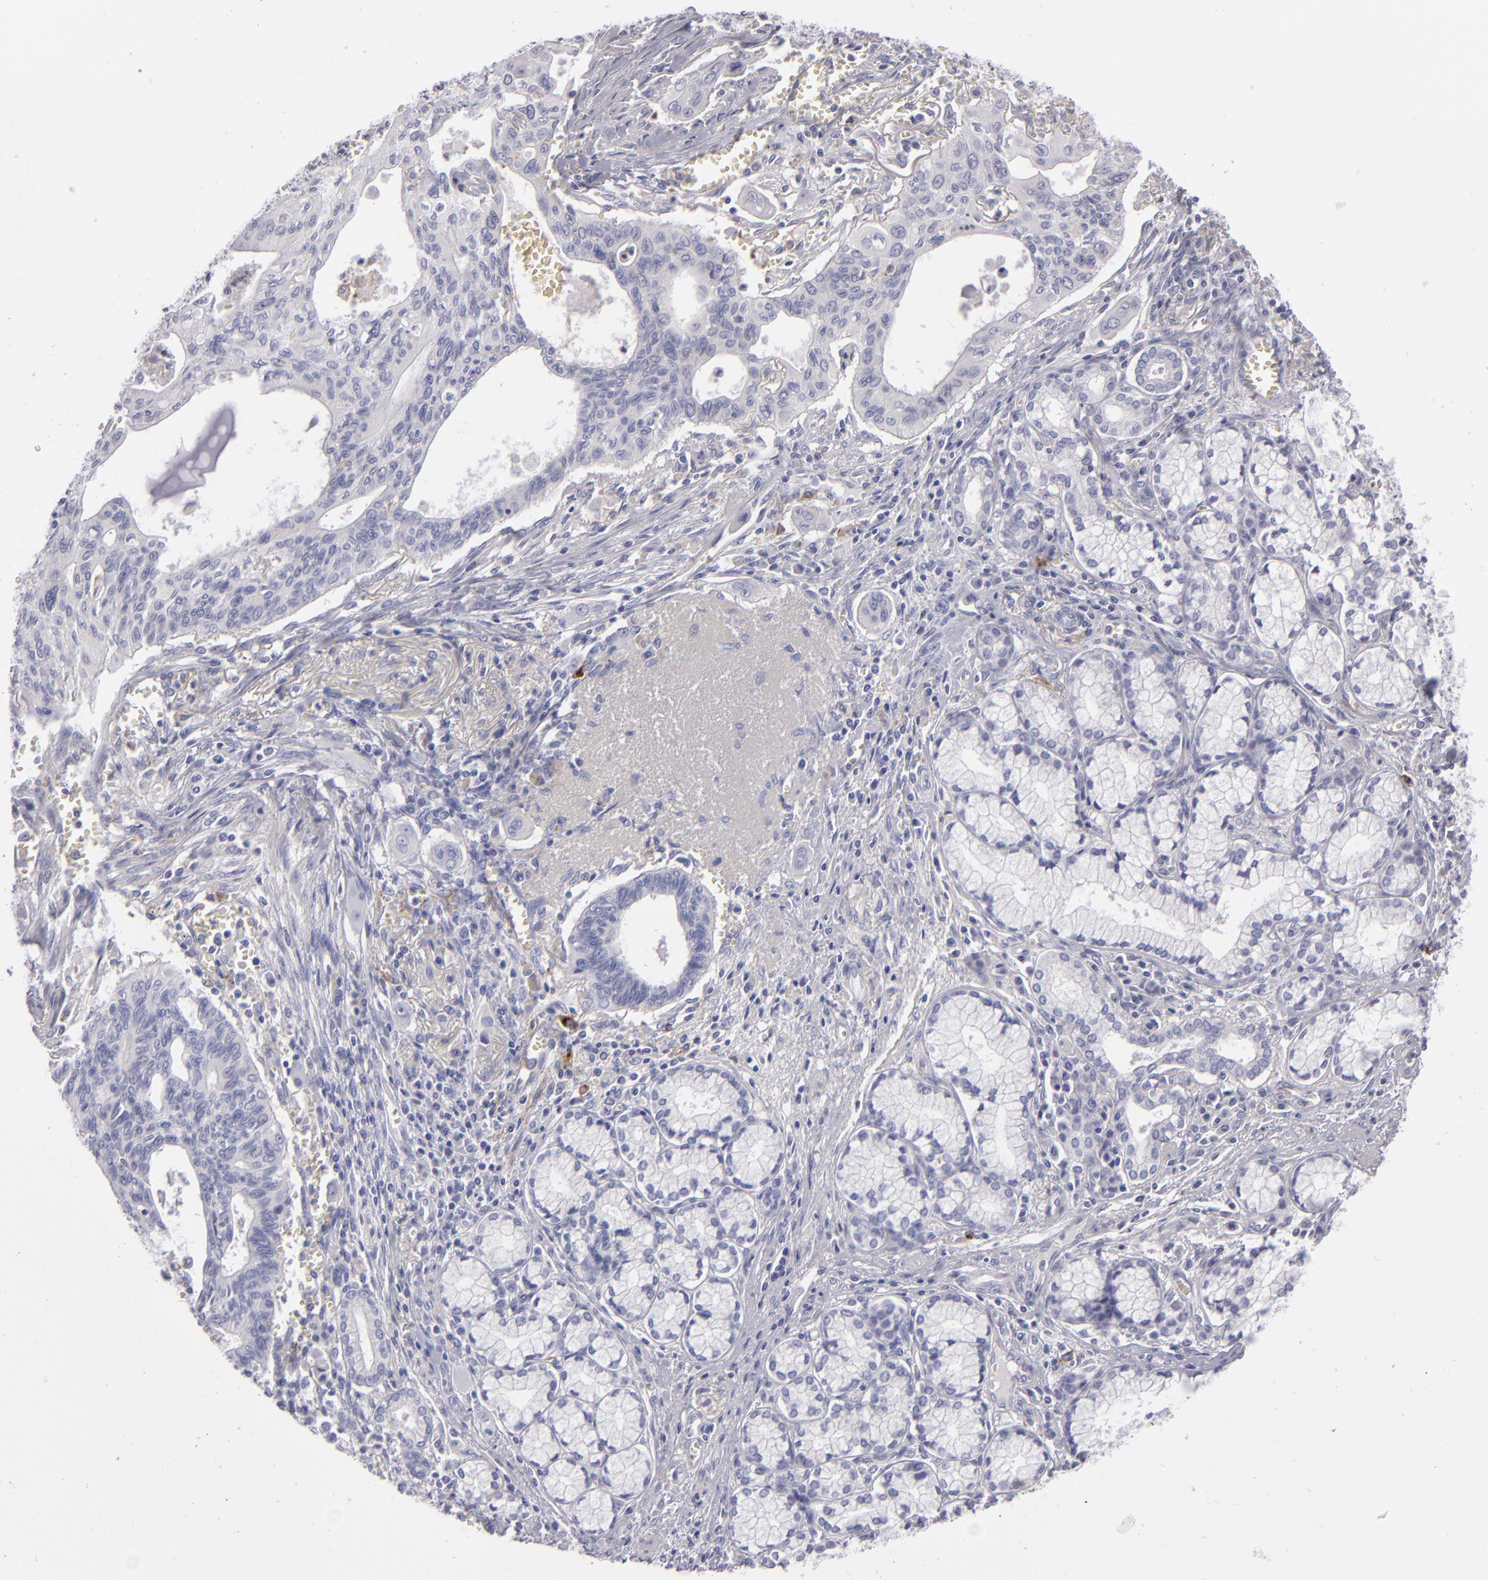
{"staining": {"intensity": "negative", "quantity": "none", "location": "none"}, "tissue": "pancreatic cancer", "cell_type": "Tumor cells", "image_type": "cancer", "snomed": [{"axis": "morphology", "description": "Adenocarcinoma, NOS"}, {"axis": "topography", "description": "Pancreas"}], "caption": "Immunohistochemistry photomicrograph of human pancreatic cancer (adenocarcinoma) stained for a protein (brown), which demonstrates no staining in tumor cells. The staining is performed using DAB brown chromogen with nuclei counter-stained in using hematoxylin.", "gene": "ANPEP", "patient": {"sex": "male", "age": 77}}